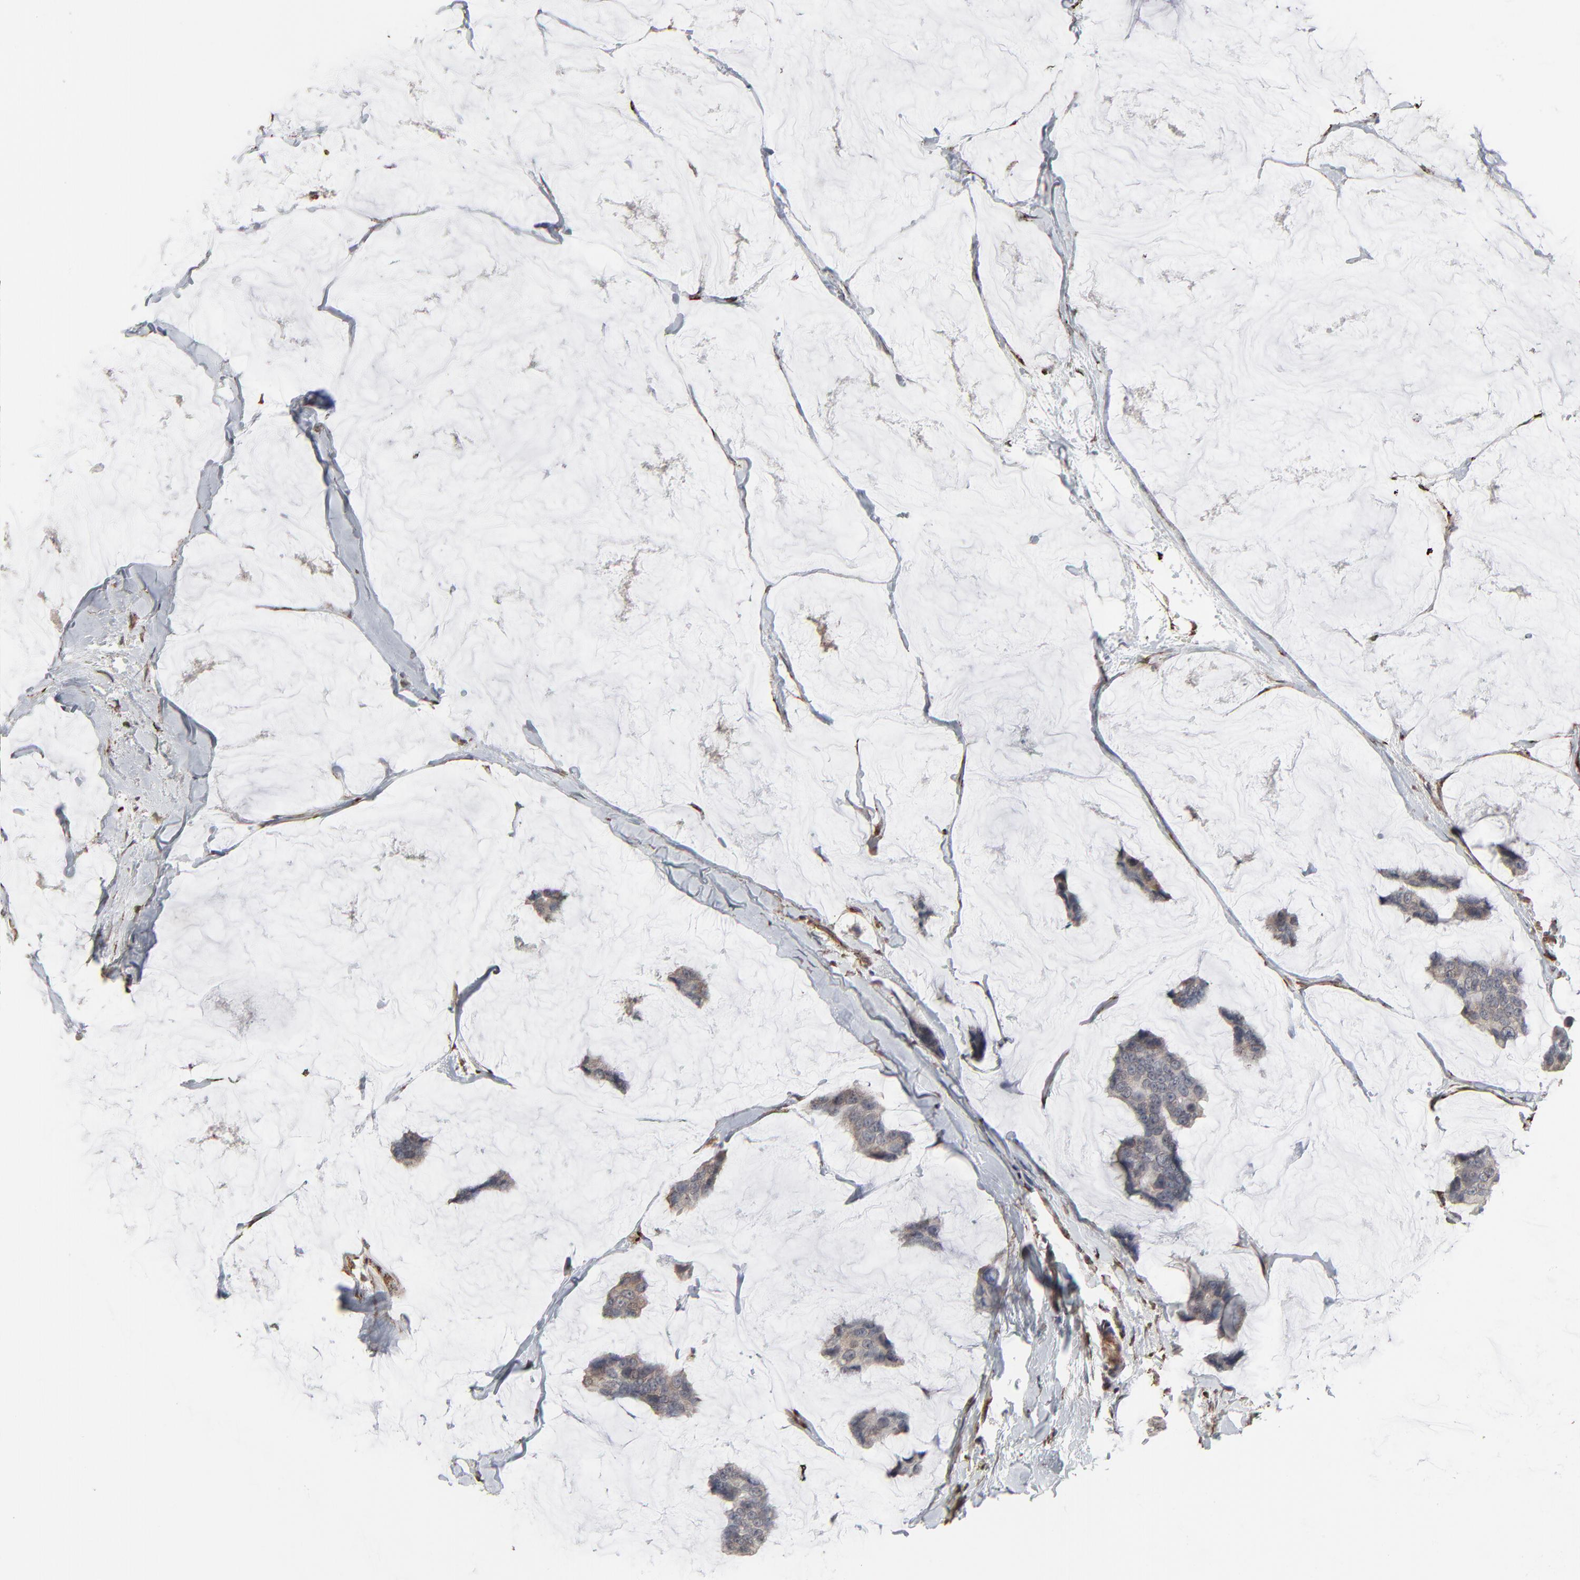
{"staining": {"intensity": "weak", "quantity": ">75%", "location": "cytoplasmic/membranous"}, "tissue": "breast cancer", "cell_type": "Tumor cells", "image_type": "cancer", "snomed": [{"axis": "morphology", "description": "Normal tissue, NOS"}, {"axis": "morphology", "description": "Duct carcinoma"}, {"axis": "topography", "description": "Breast"}], "caption": "This histopathology image reveals immunohistochemistry staining of human breast cancer, with low weak cytoplasmic/membranous staining in approximately >75% of tumor cells.", "gene": "CTNND1", "patient": {"sex": "female", "age": 50}}